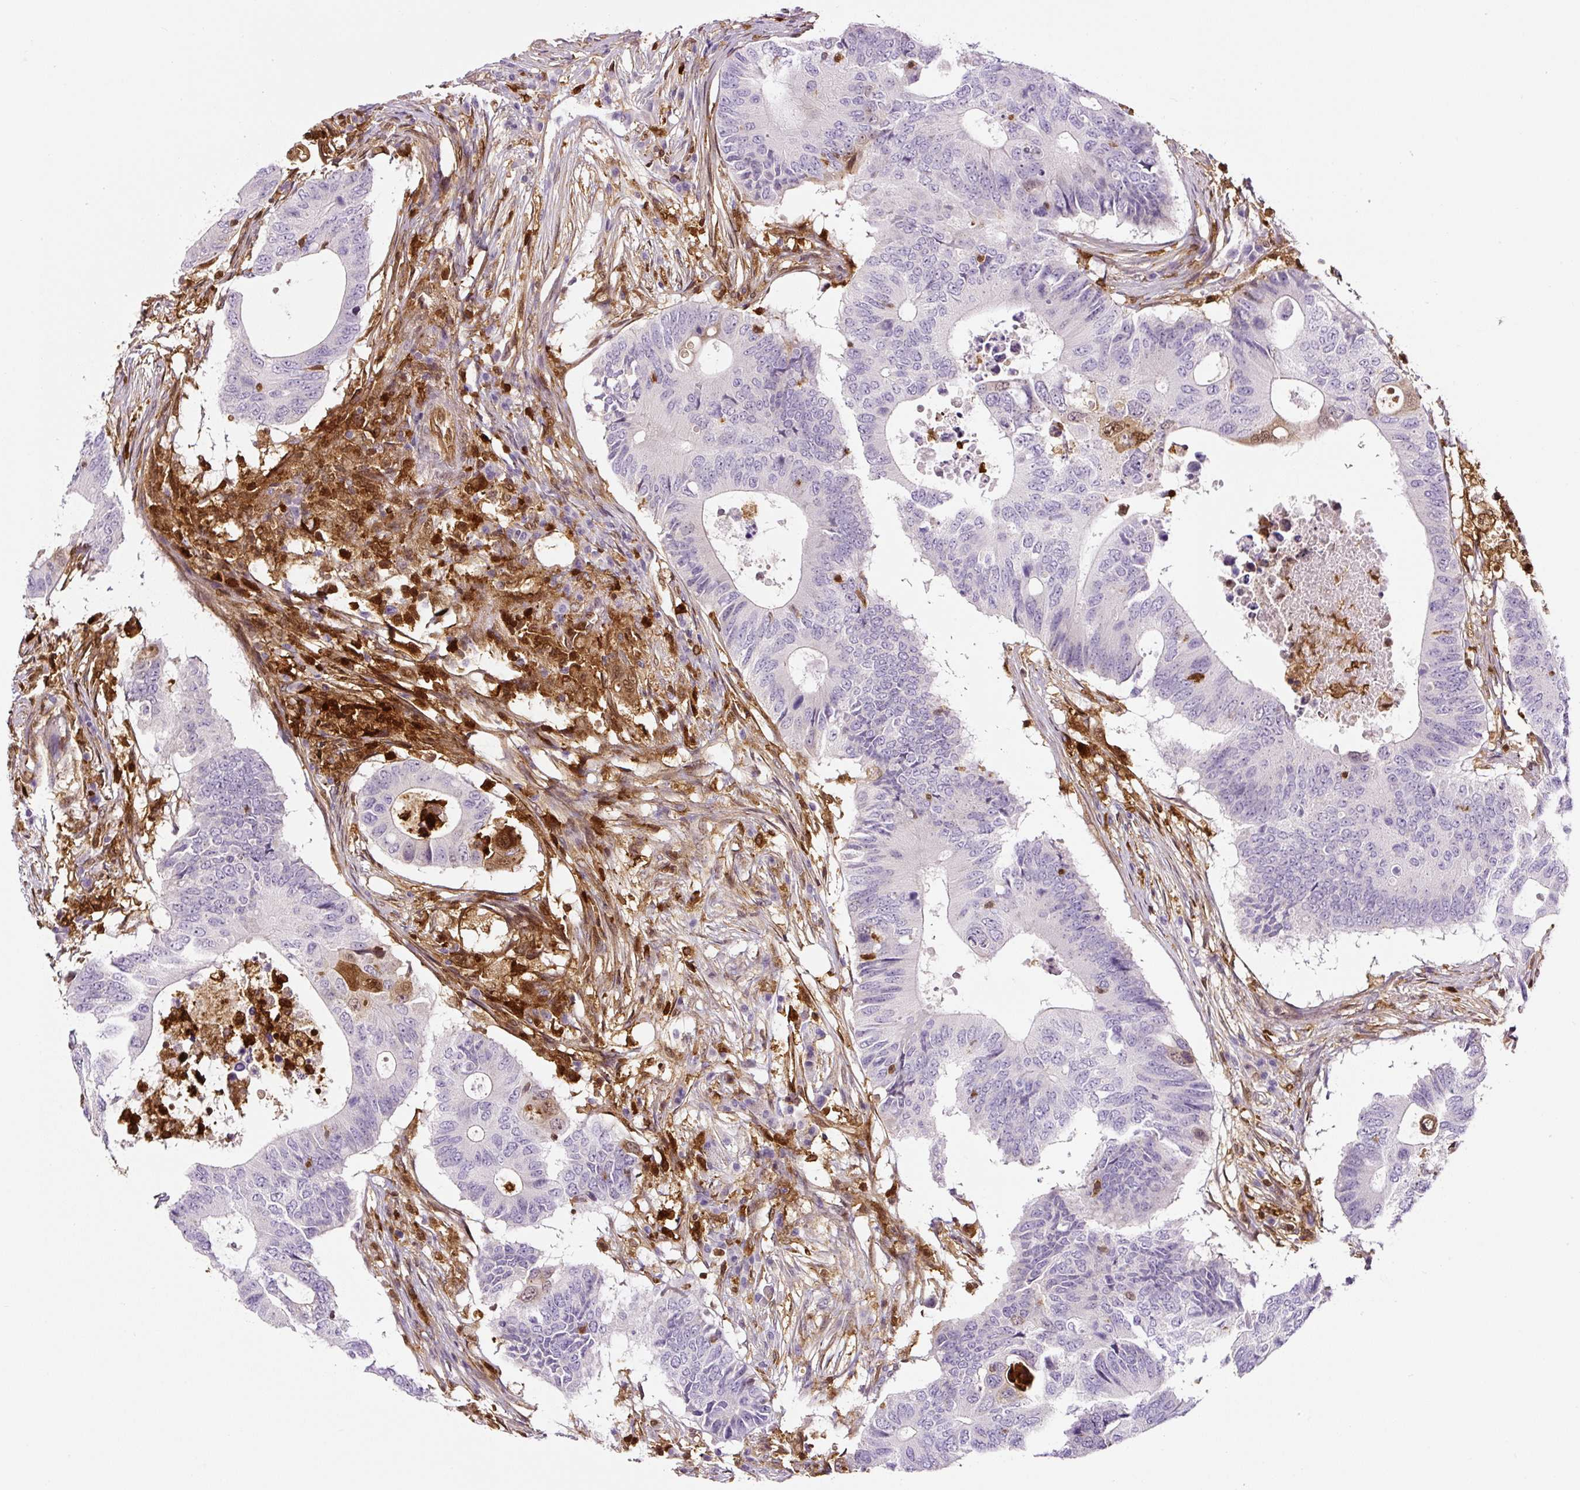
{"staining": {"intensity": "moderate", "quantity": "<25%", "location": "cytoplasmic/membranous,nuclear"}, "tissue": "colorectal cancer", "cell_type": "Tumor cells", "image_type": "cancer", "snomed": [{"axis": "morphology", "description": "Adenocarcinoma, NOS"}, {"axis": "topography", "description": "Colon"}], "caption": "DAB (3,3'-diaminobenzidine) immunohistochemical staining of adenocarcinoma (colorectal) demonstrates moderate cytoplasmic/membranous and nuclear protein positivity in approximately <25% of tumor cells. (Stains: DAB (3,3'-diaminobenzidine) in brown, nuclei in blue, Microscopy: brightfield microscopy at high magnification).", "gene": "ANXA1", "patient": {"sex": "male", "age": 71}}